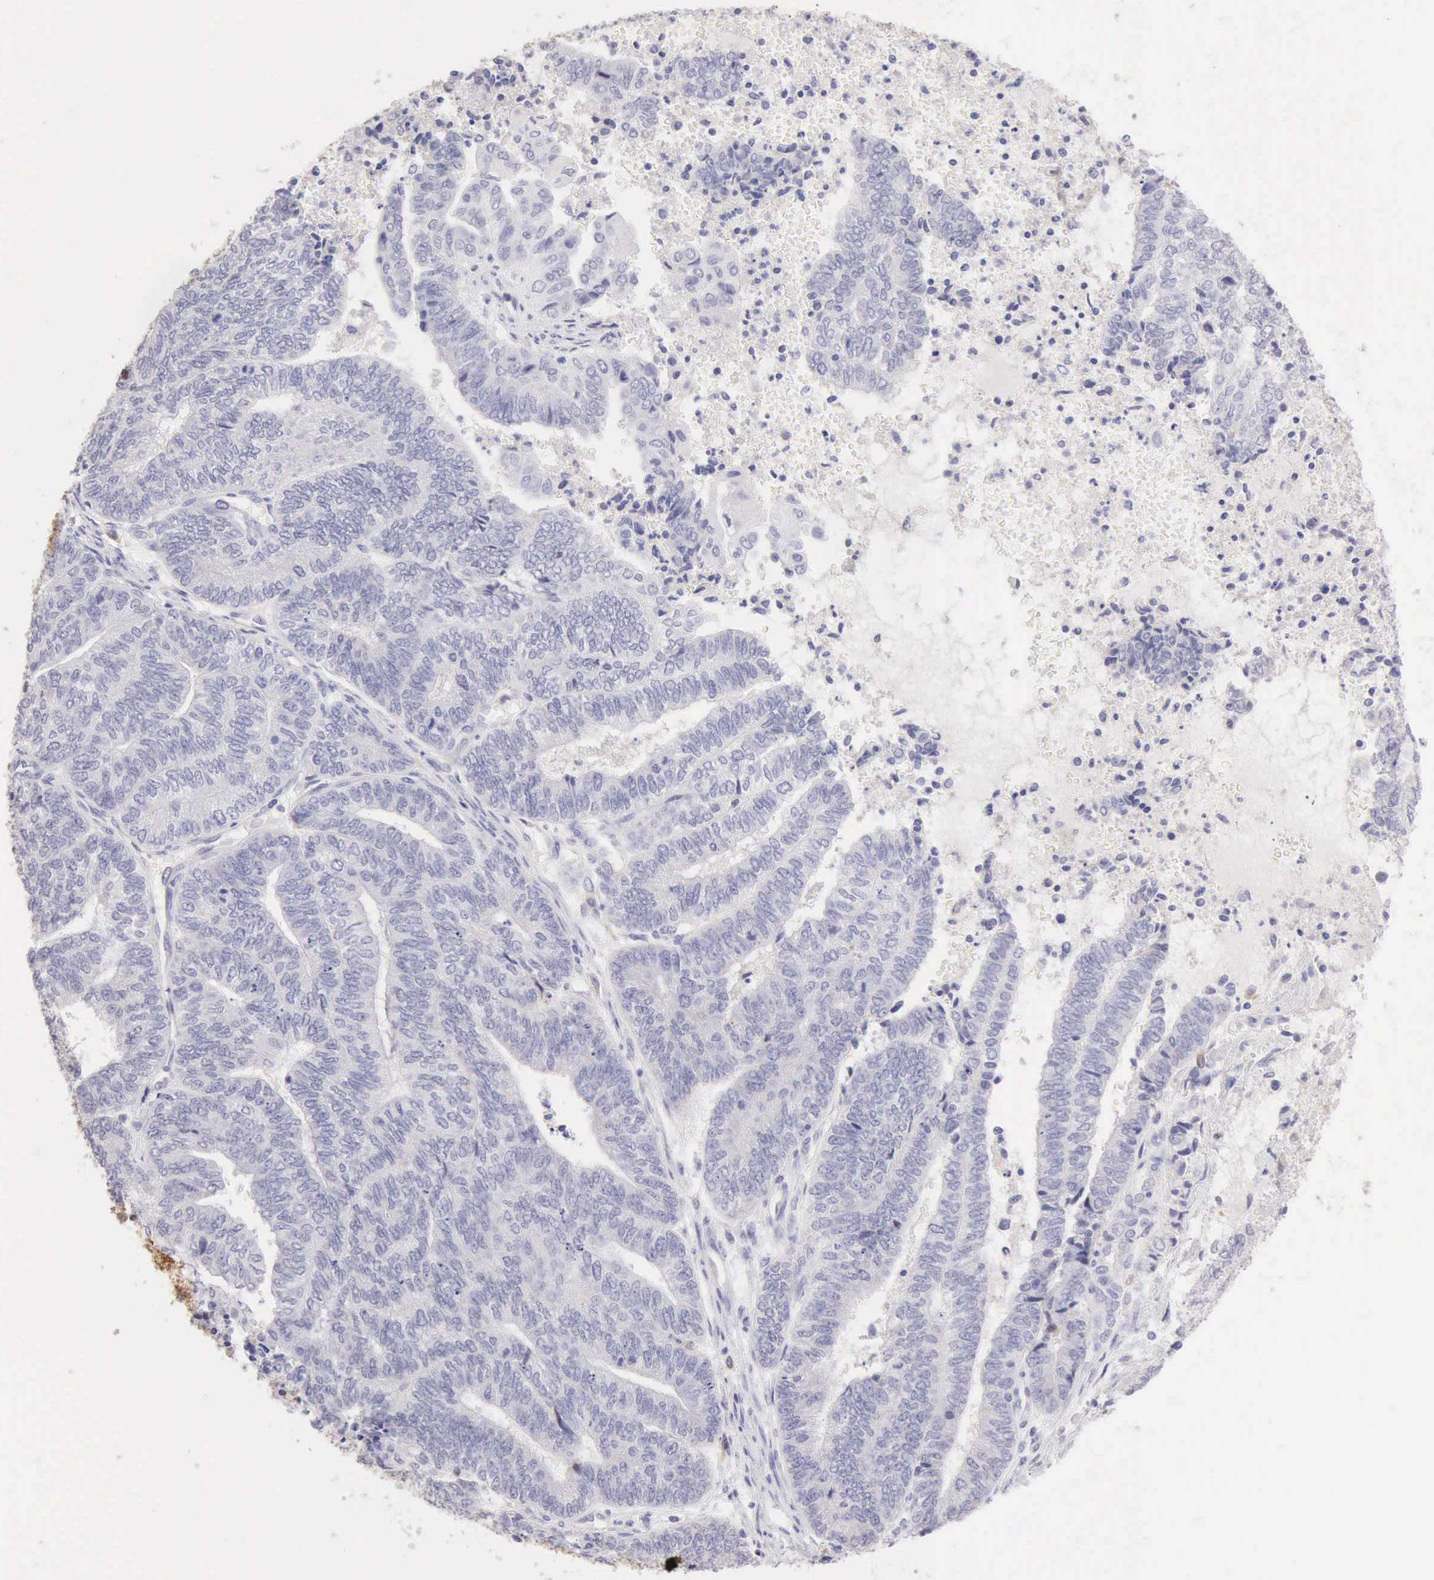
{"staining": {"intensity": "negative", "quantity": "none", "location": "none"}, "tissue": "endometrial cancer", "cell_type": "Tumor cells", "image_type": "cancer", "snomed": [{"axis": "morphology", "description": "Adenocarcinoma, NOS"}, {"axis": "topography", "description": "Uterus"}, {"axis": "topography", "description": "Endometrium"}], "caption": "Tumor cells are negative for brown protein staining in endometrial cancer.", "gene": "RNASE1", "patient": {"sex": "female", "age": 70}}